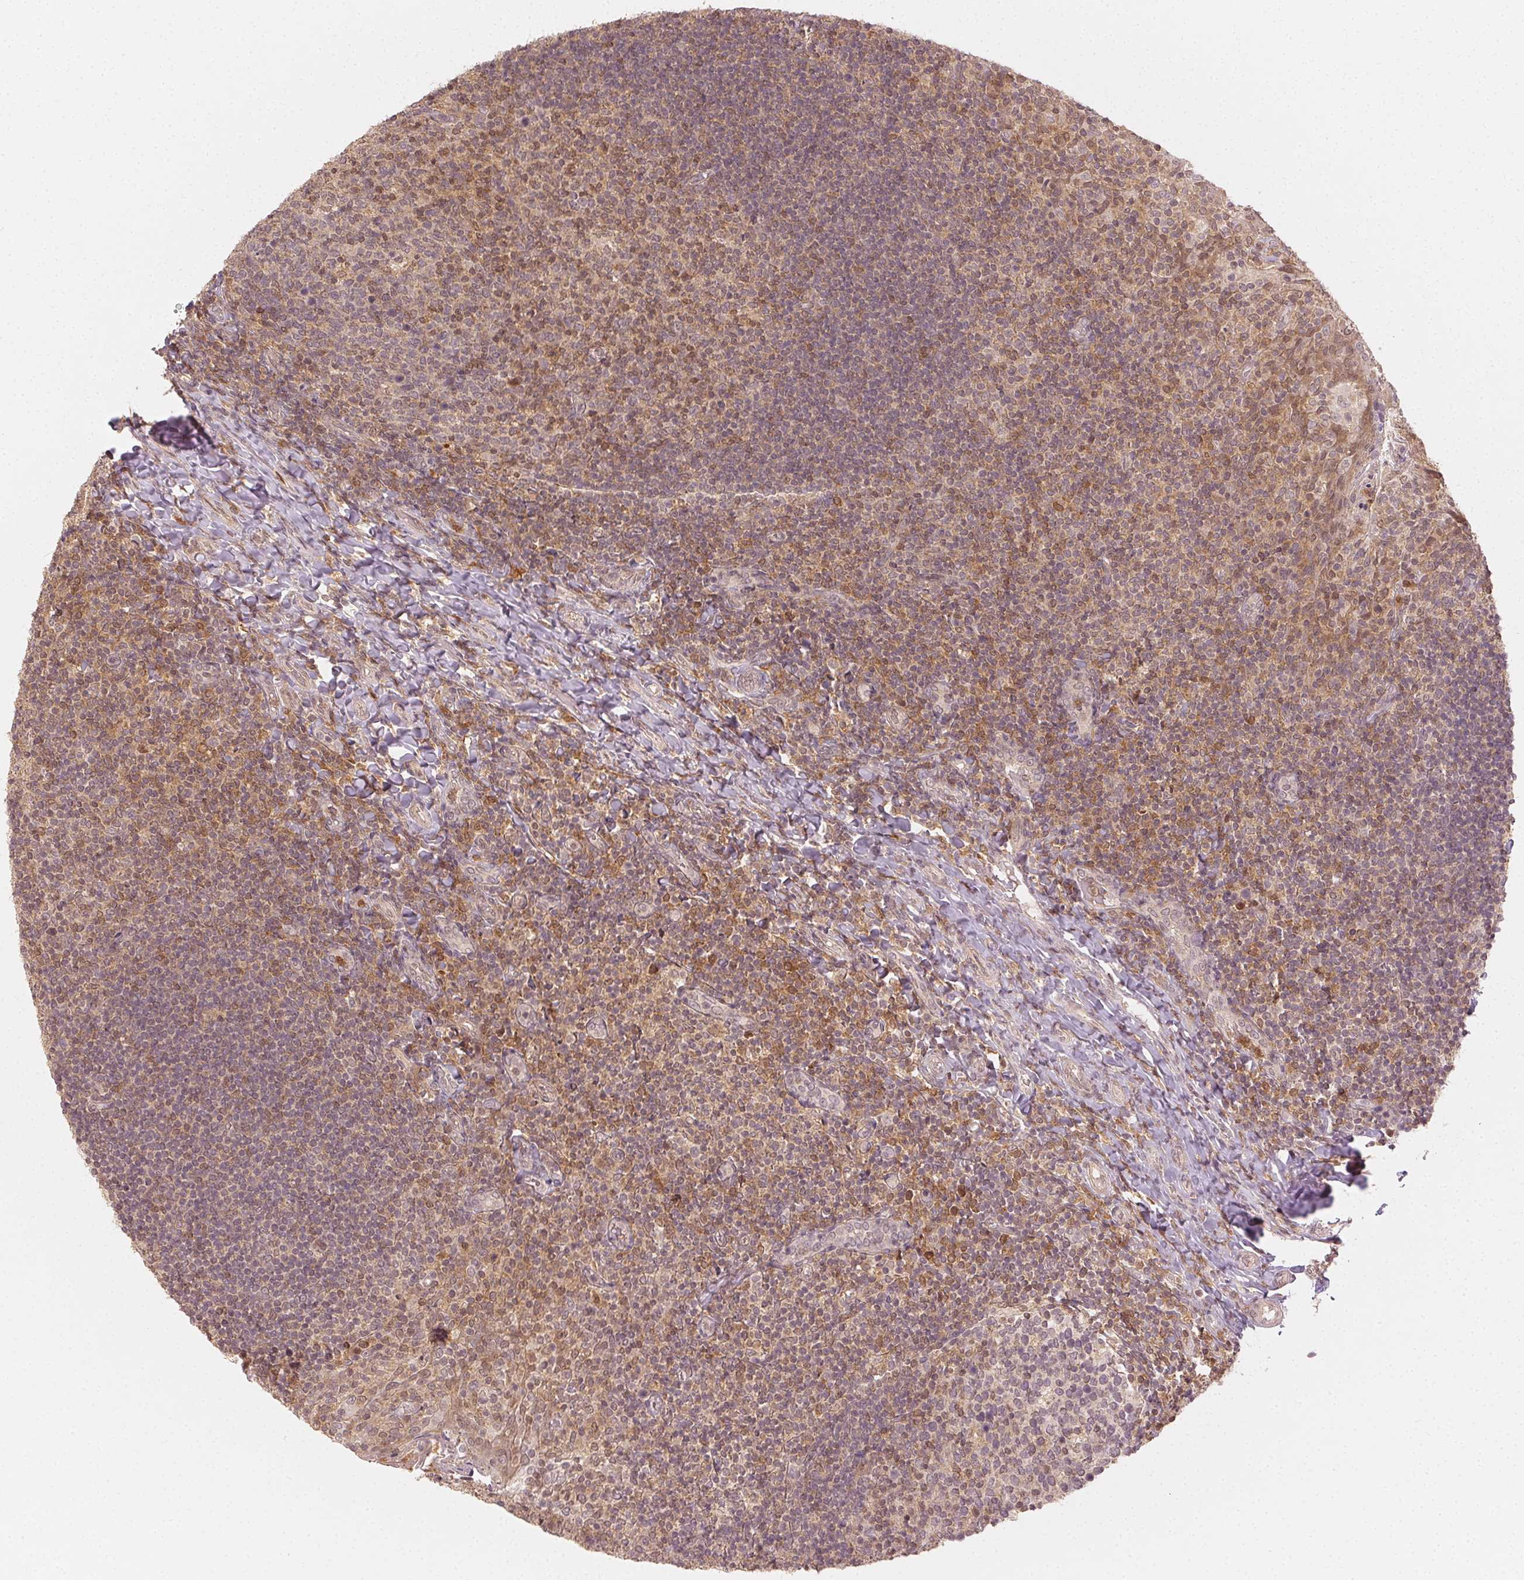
{"staining": {"intensity": "moderate", "quantity": ">75%", "location": "cytoplasmic/membranous,nuclear"}, "tissue": "tonsil", "cell_type": "Germinal center cells", "image_type": "normal", "snomed": [{"axis": "morphology", "description": "Normal tissue, NOS"}, {"axis": "topography", "description": "Tonsil"}], "caption": "Normal tonsil demonstrates moderate cytoplasmic/membranous,nuclear positivity in approximately >75% of germinal center cells, visualized by immunohistochemistry. The staining was performed using DAB to visualize the protein expression in brown, while the nuclei were stained in blue with hematoxylin (Magnification: 20x).", "gene": "MAPK14", "patient": {"sex": "female", "age": 10}}